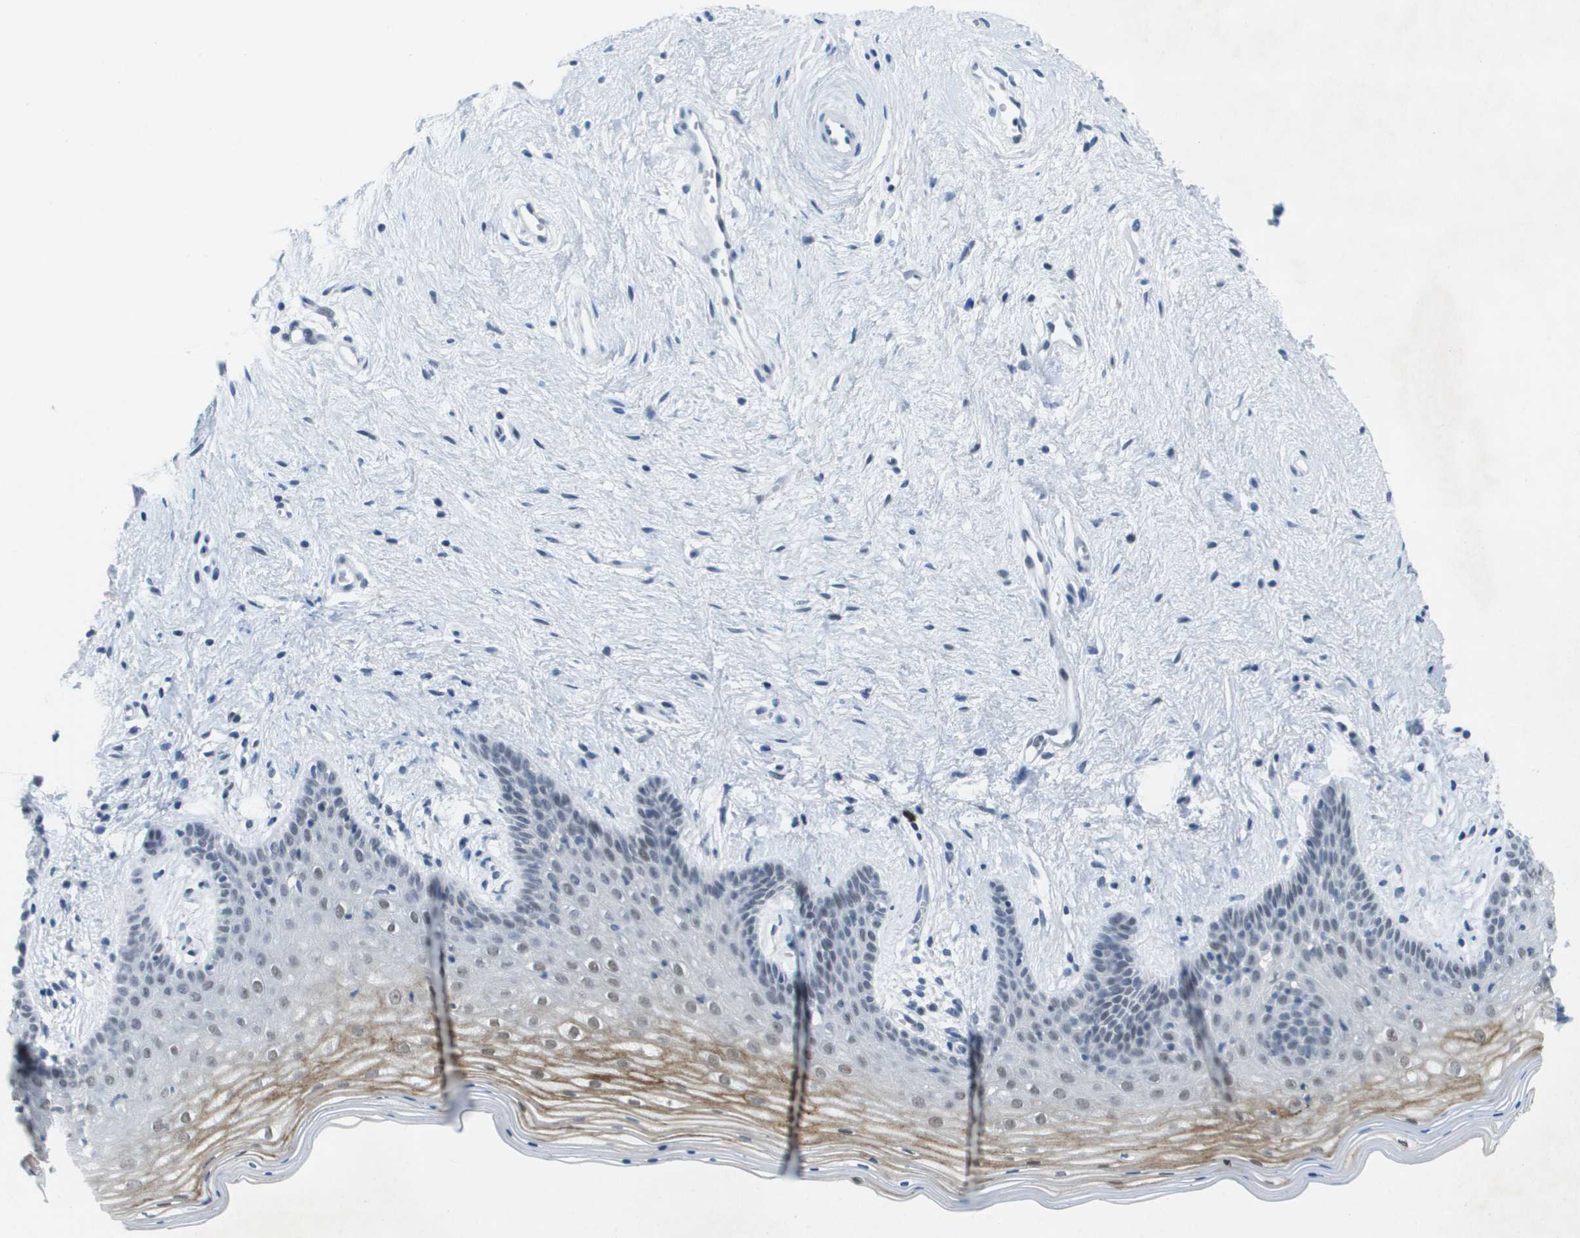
{"staining": {"intensity": "moderate", "quantity": "<25%", "location": "cytoplasmic/membranous"}, "tissue": "vagina", "cell_type": "Squamous epithelial cells", "image_type": "normal", "snomed": [{"axis": "morphology", "description": "Normal tissue, NOS"}, {"axis": "topography", "description": "Vagina"}], "caption": "This image reveals immunohistochemistry (IHC) staining of unremarkable human vagina, with low moderate cytoplasmic/membranous staining in approximately <25% of squamous epithelial cells.", "gene": "TP53RK", "patient": {"sex": "female", "age": 44}}